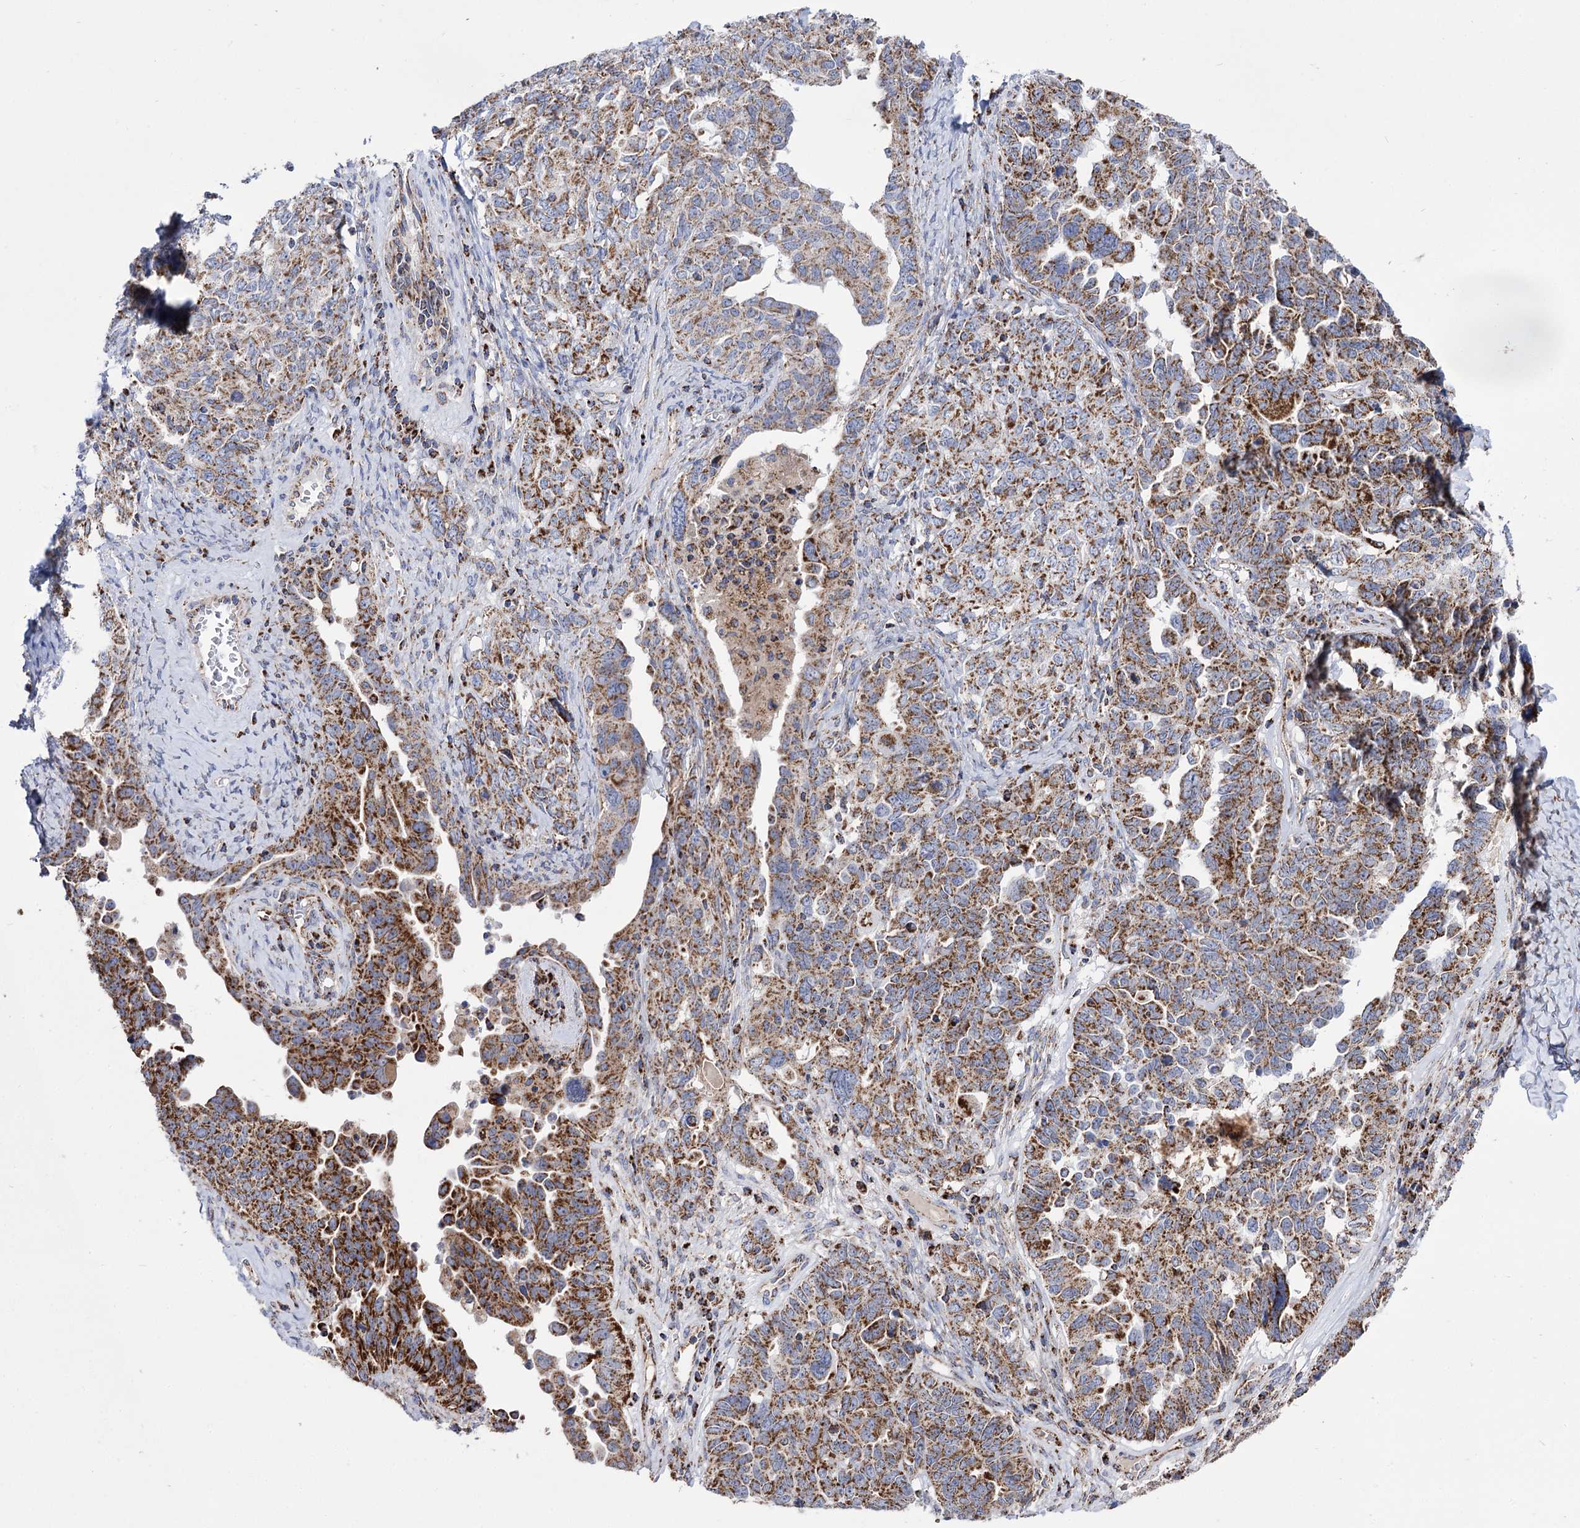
{"staining": {"intensity": "moderate", "quantity": ">75%", "location": "cytoplasmic/membranous"}, "tissue": "ovarian cancer", "cell_type": "Tumor cells", "image_type": "cancer", "snomed": [{"axis": "morphology", "description": "Carcinoma, endometroid"}, {"axis": "topography", "description": "Ovary"}], "caption": "A medium amount of moderate cytoplasmic/membranous expression is appreciated in about >75% of tumor cells in ovarian cancer tissue. Nuclei are stained in blue.", "gene": "ABHD10", "patient": {"sex": "female", "age": 62}}